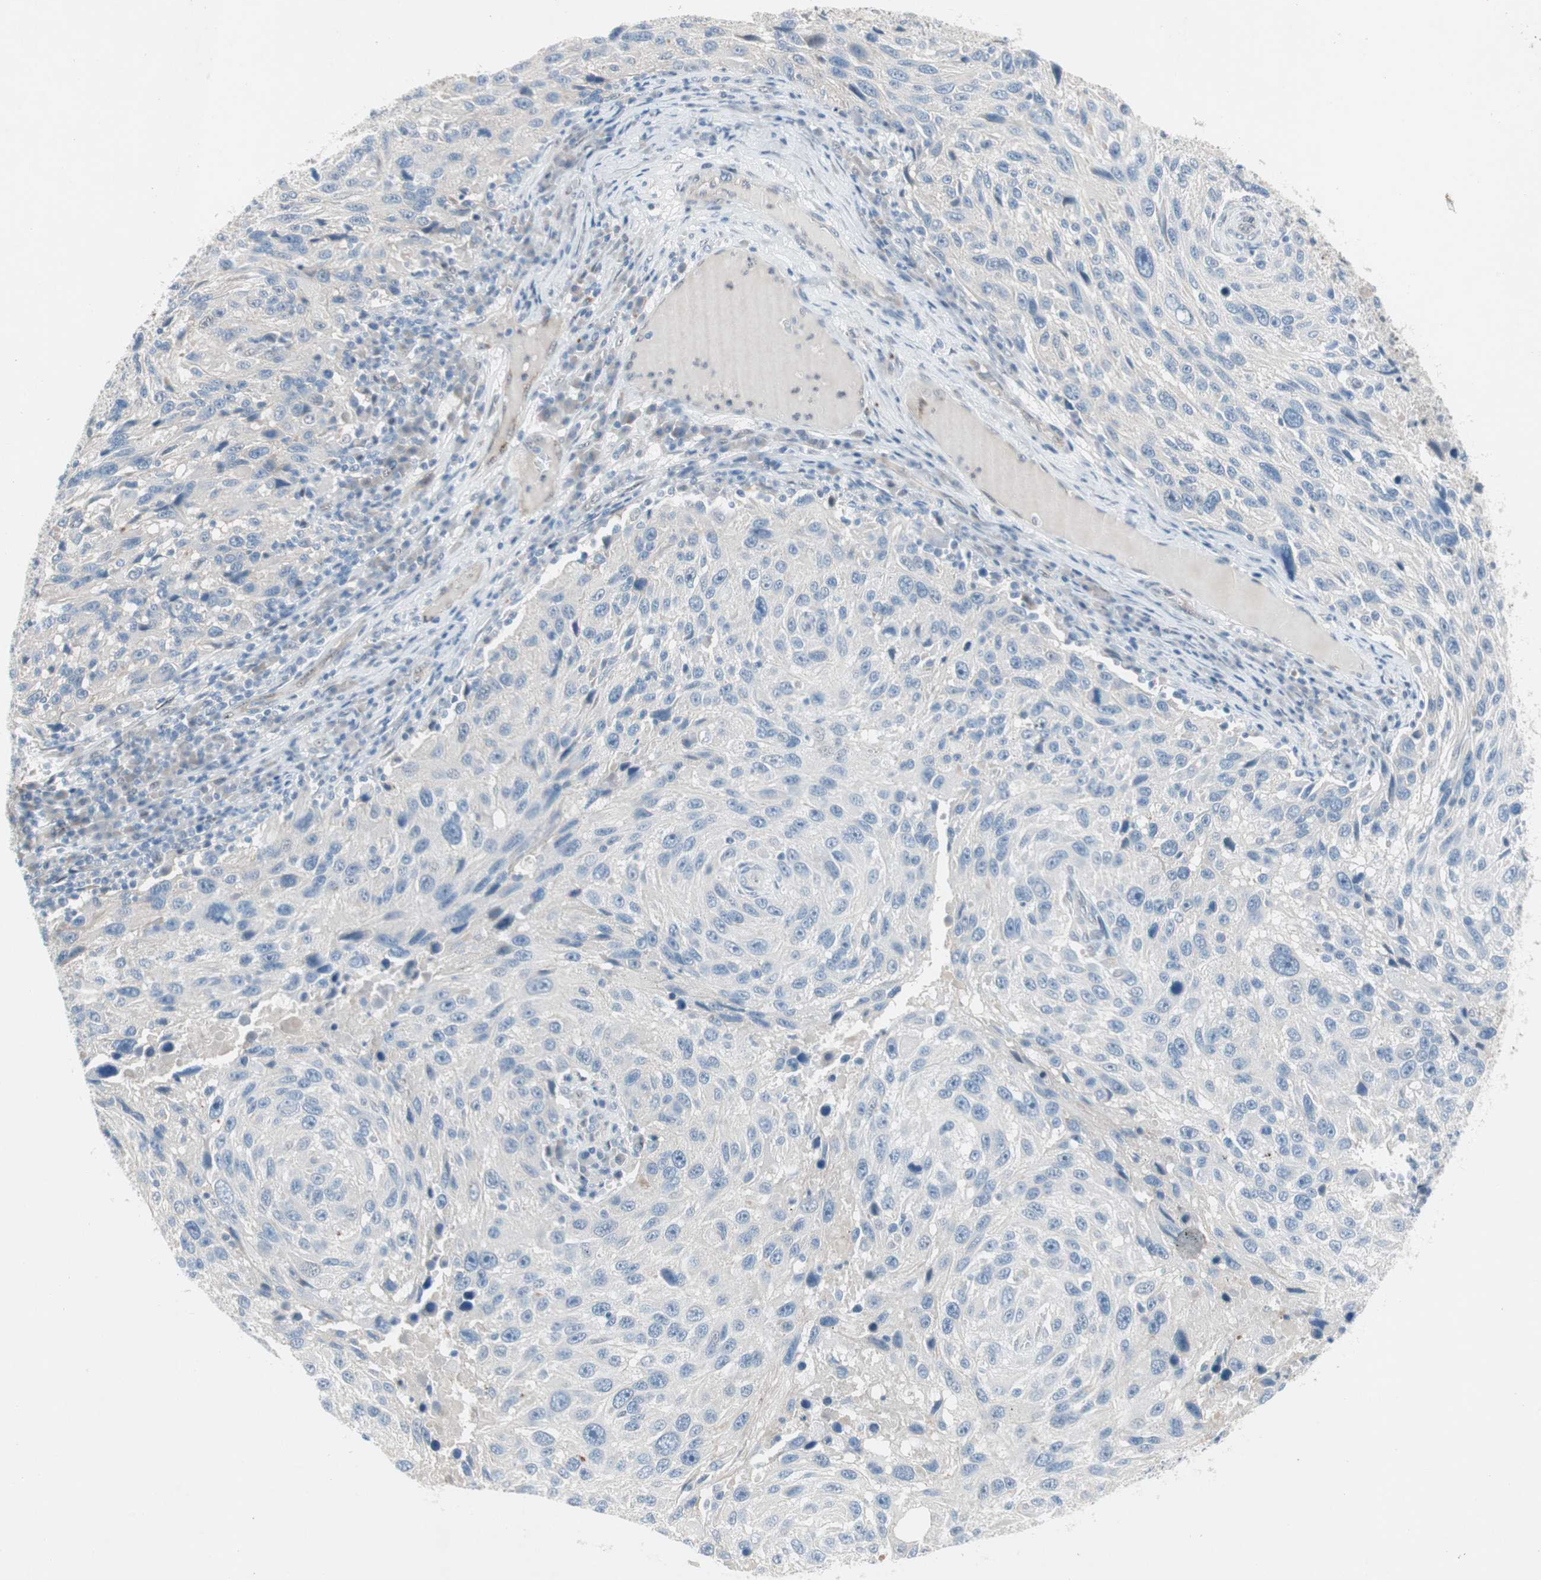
{"staining": {"intensity": "negative", "quantity": "none", "location": "none"}, "tissue": "melanoma", "cell_type": "Tumor cells", "image_type": "cancer", "snomed": [{"axis": "morphology", "description": "Malignant melanoma, NOS"}, {"axis": "topography", "description": "Skin"}], "caption": "There is no significant expression in tumor cells of melanoma.", "gene": "CAND2", "patient": {"sex": "male", "age": 53}}